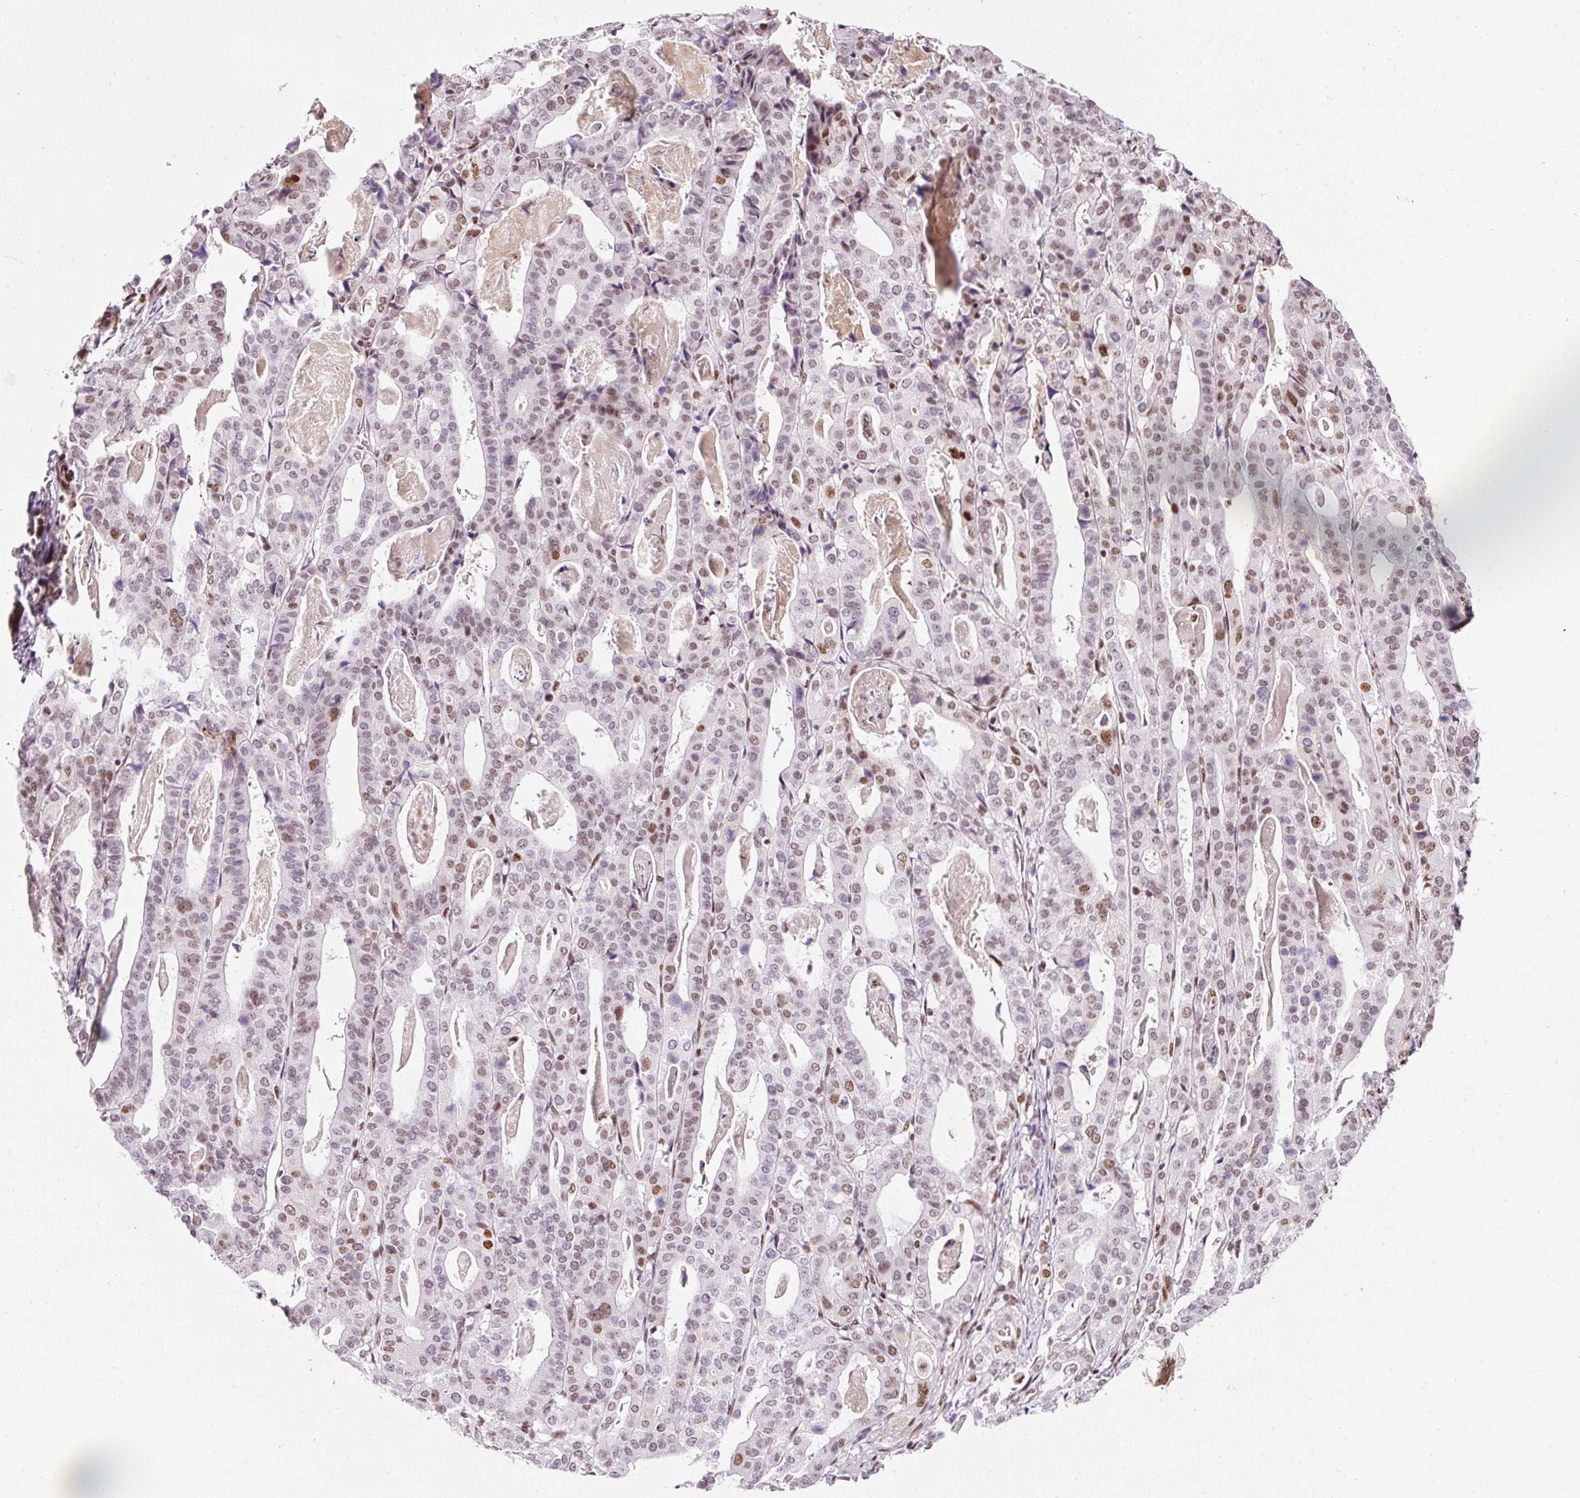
{"staining": {"intensity": "moderate", "quantity": "<25%", "location": "nuclear"}, "tissue": "stomach cancer", "cell_type": "Tumor cells", "image_type": "cancer", "snomed": [{"axis": "morphology", "description": "Adenocarcinoma, NOS"}, {"axis": "topography", "description": "Stomach"}], "caption": "A histopathology image of human stomach cancer (adenocarcinoma) stained for a protein exhibits moderate nuclear brown staining in tumor cells.", "gene": "HNRNPC", "patient": {"sex": "male", "age": 48}}